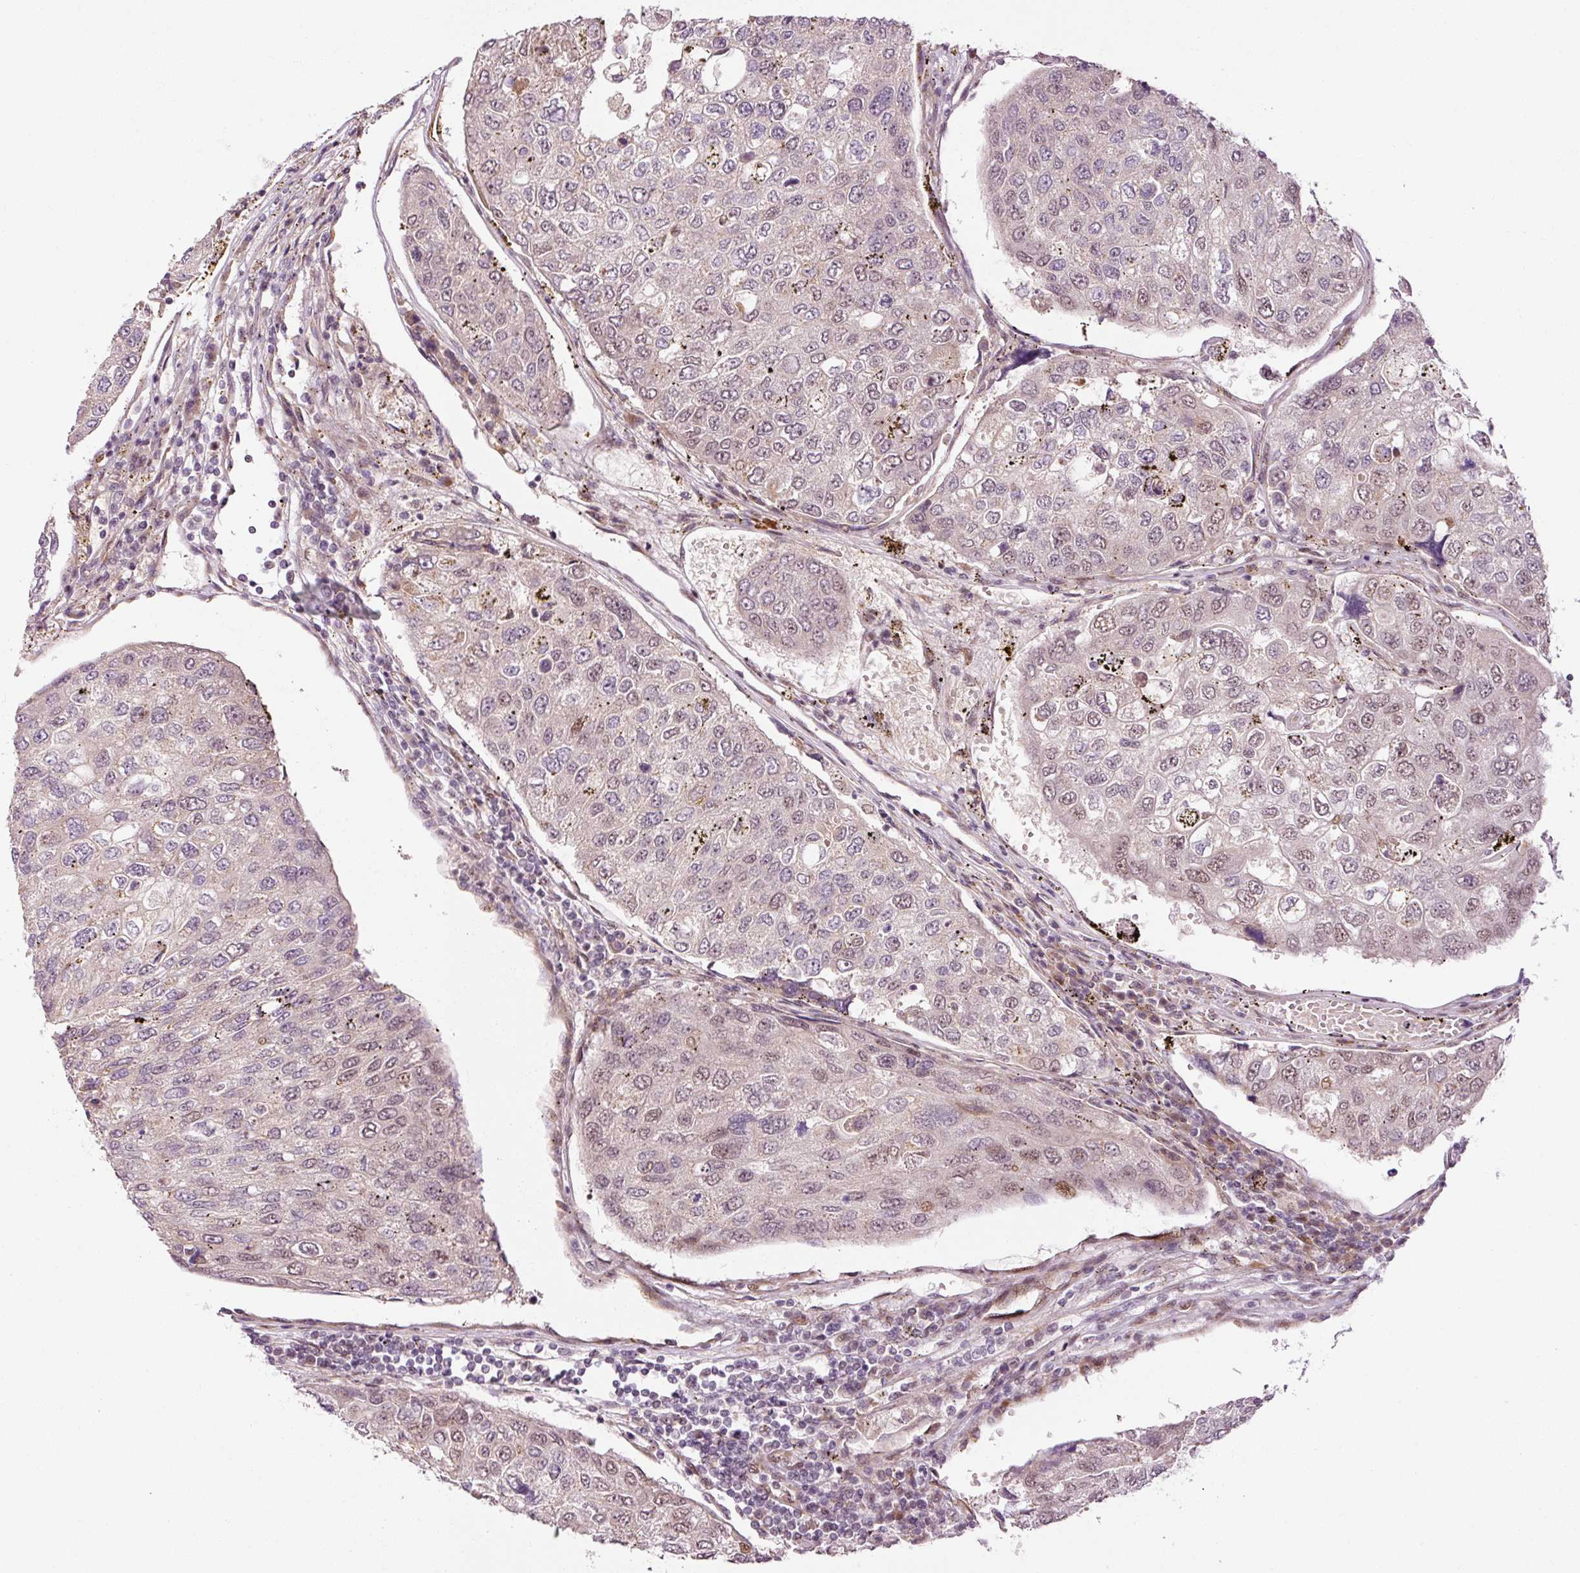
{"staining": {"intensity": "weak", "quantity": "<25%", "location": "nuclear"}, "tissue": "urothelial cancer", "cell_type": "Tumor cells", "image_type": "cancer", "snomed": [{"axis": "morphology", "description": "Urothelial carcinoma, High grade"}, {"axis": "topography", "description": "Lymph node"}, {"axis": "topography", "description": "Urinary bladder"}], "caption": "The immunohistochemistry (IHC) image has no significant staining in tumor cells of urothelial cancer tissue.", "gene": "ANKRD20A1", "patient": {"sex": "male", "age": 51}}